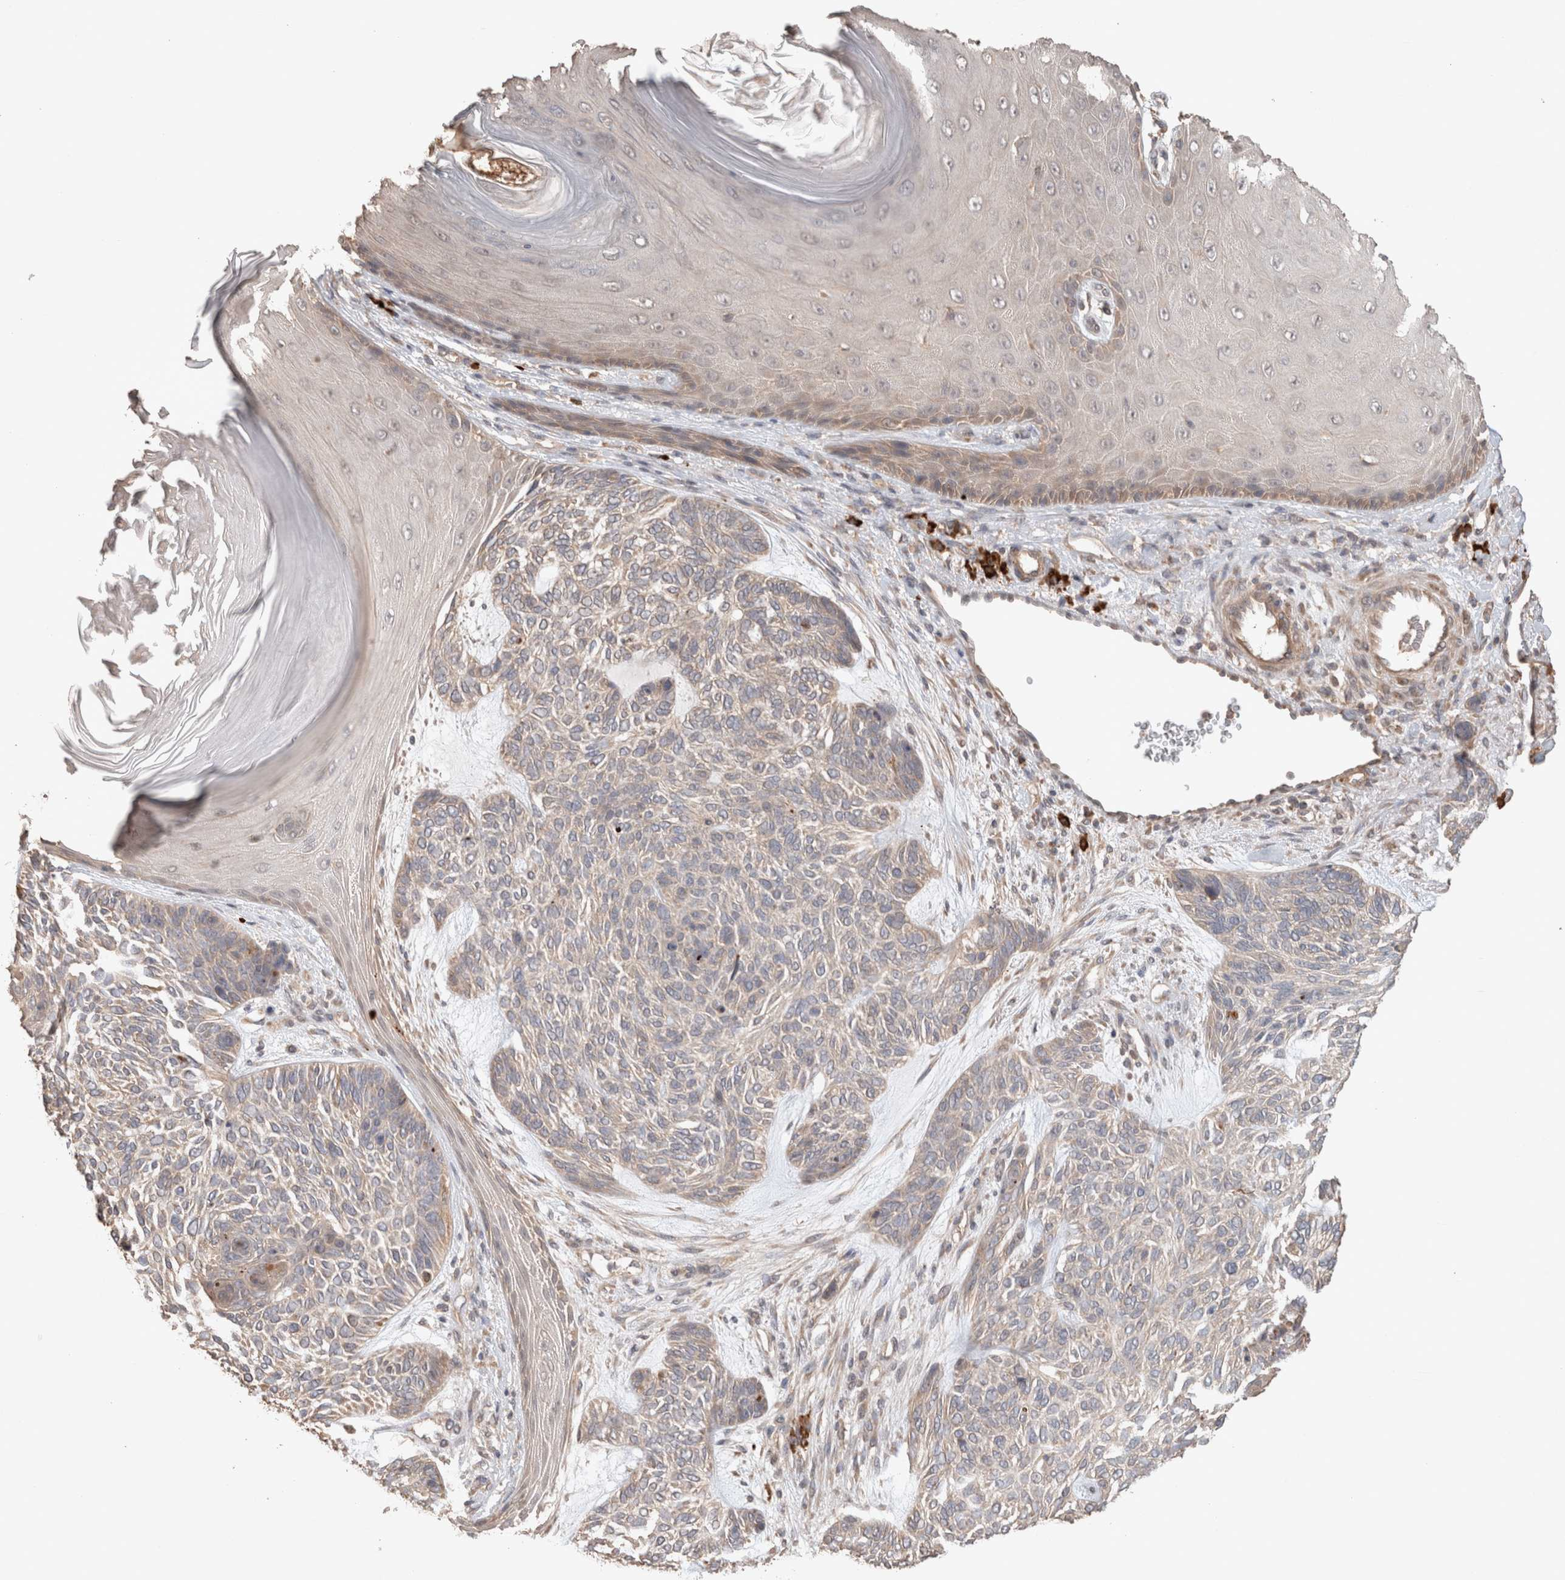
{"staining": {"intensity": "weak", "quantity": "<25%", "location": "cytoplasmic/membranous"}, "tissue": "skin cancer", "cell_type": "Tumor cells", "image_type": "cancer", "snomed": [{"axis": "morphology", "description": "Basal cell carcinoma"}, {"axis": "topography", "description": "Skin"}], "caption": "Human skin basal cell carcinoma stained for a protein using IHC exhibits no expression in tumor cells.", "gene": "HROB", "patient": {"sex": "male", "age": 55}}